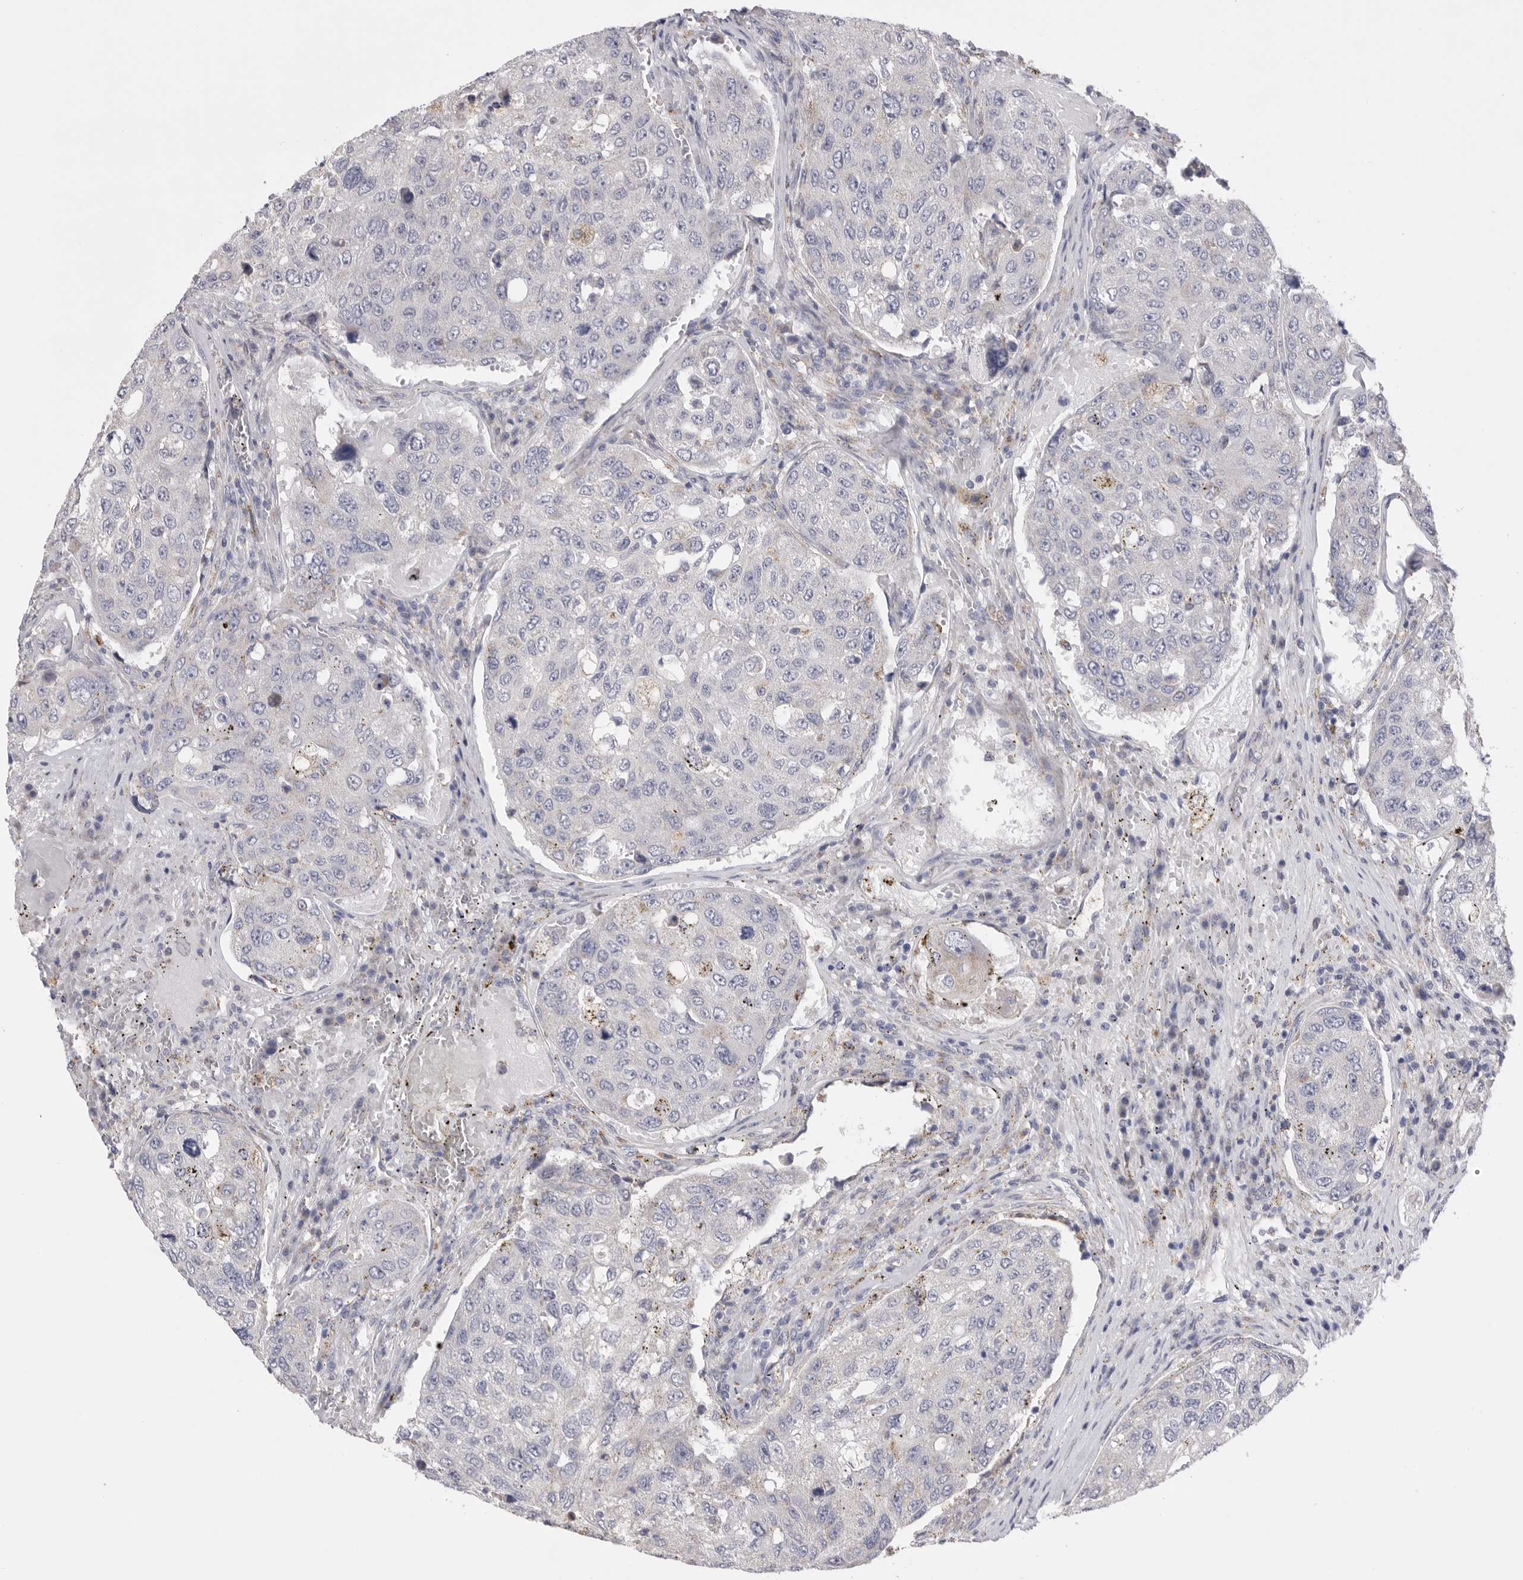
{"staining": {"intensity": "negative", "quantity": "none", "location": "none"}, "tissue": "urothelial cancer", "cell_type": "Tumor cells", "image_type": "cancer", "snomed": [{"axis": "morphology", "description": "Urothelial carcinoma, High grade"}, {"axis": "topography", "description": "Lymph node"}, {"axis": "topography", "description": "Urinary bladder"}], "caption": "DAB immunohistochemical staining of urothelial cancer shows no significant staining in tumor cells.", "gene": "CCDC126", "patient": {"sex": "male", "age": 51}}